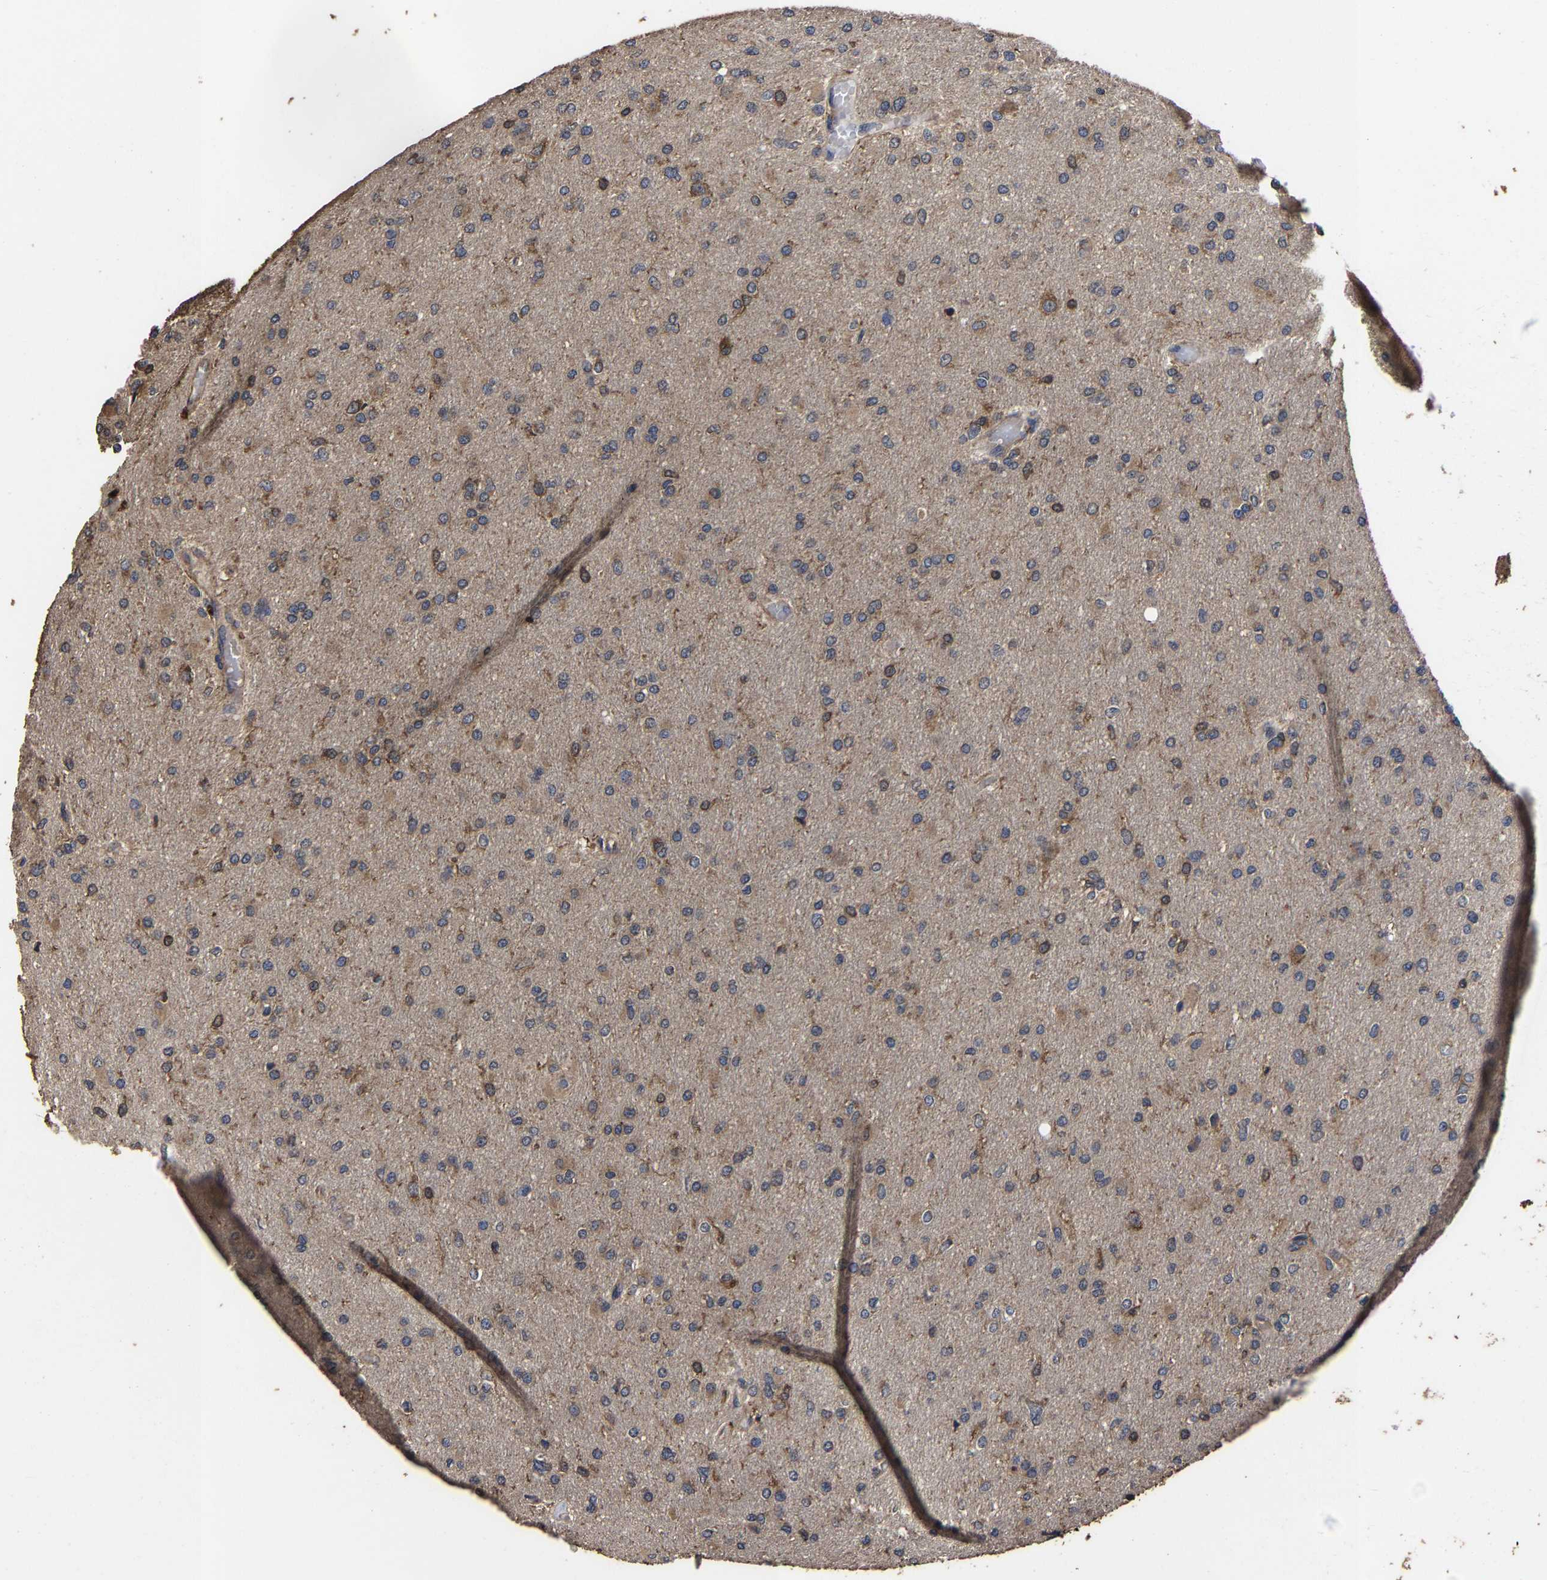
{"staining": {"intensity": "weak", "quantity": ">75%", "location": "cytoplasmic/membranous"}, "tissue": "glioma", "cell_type": "Tumor cells", "image_type": "cancer", "snomed": [{"axis": "morphology", "description": "Glioma, malignant, High grade"}, {"axis": "topography", "description": "Cerebral cortex"}], "caption": "A brown stain labels weak cytoplasmic/membranous staining of a protein in human glioma tumor cells. (brown staining indicates protein expression, while blue staining denotes nuclei).", "gene": "ITCH", "patient": {"sex": "female", "age": 36}}